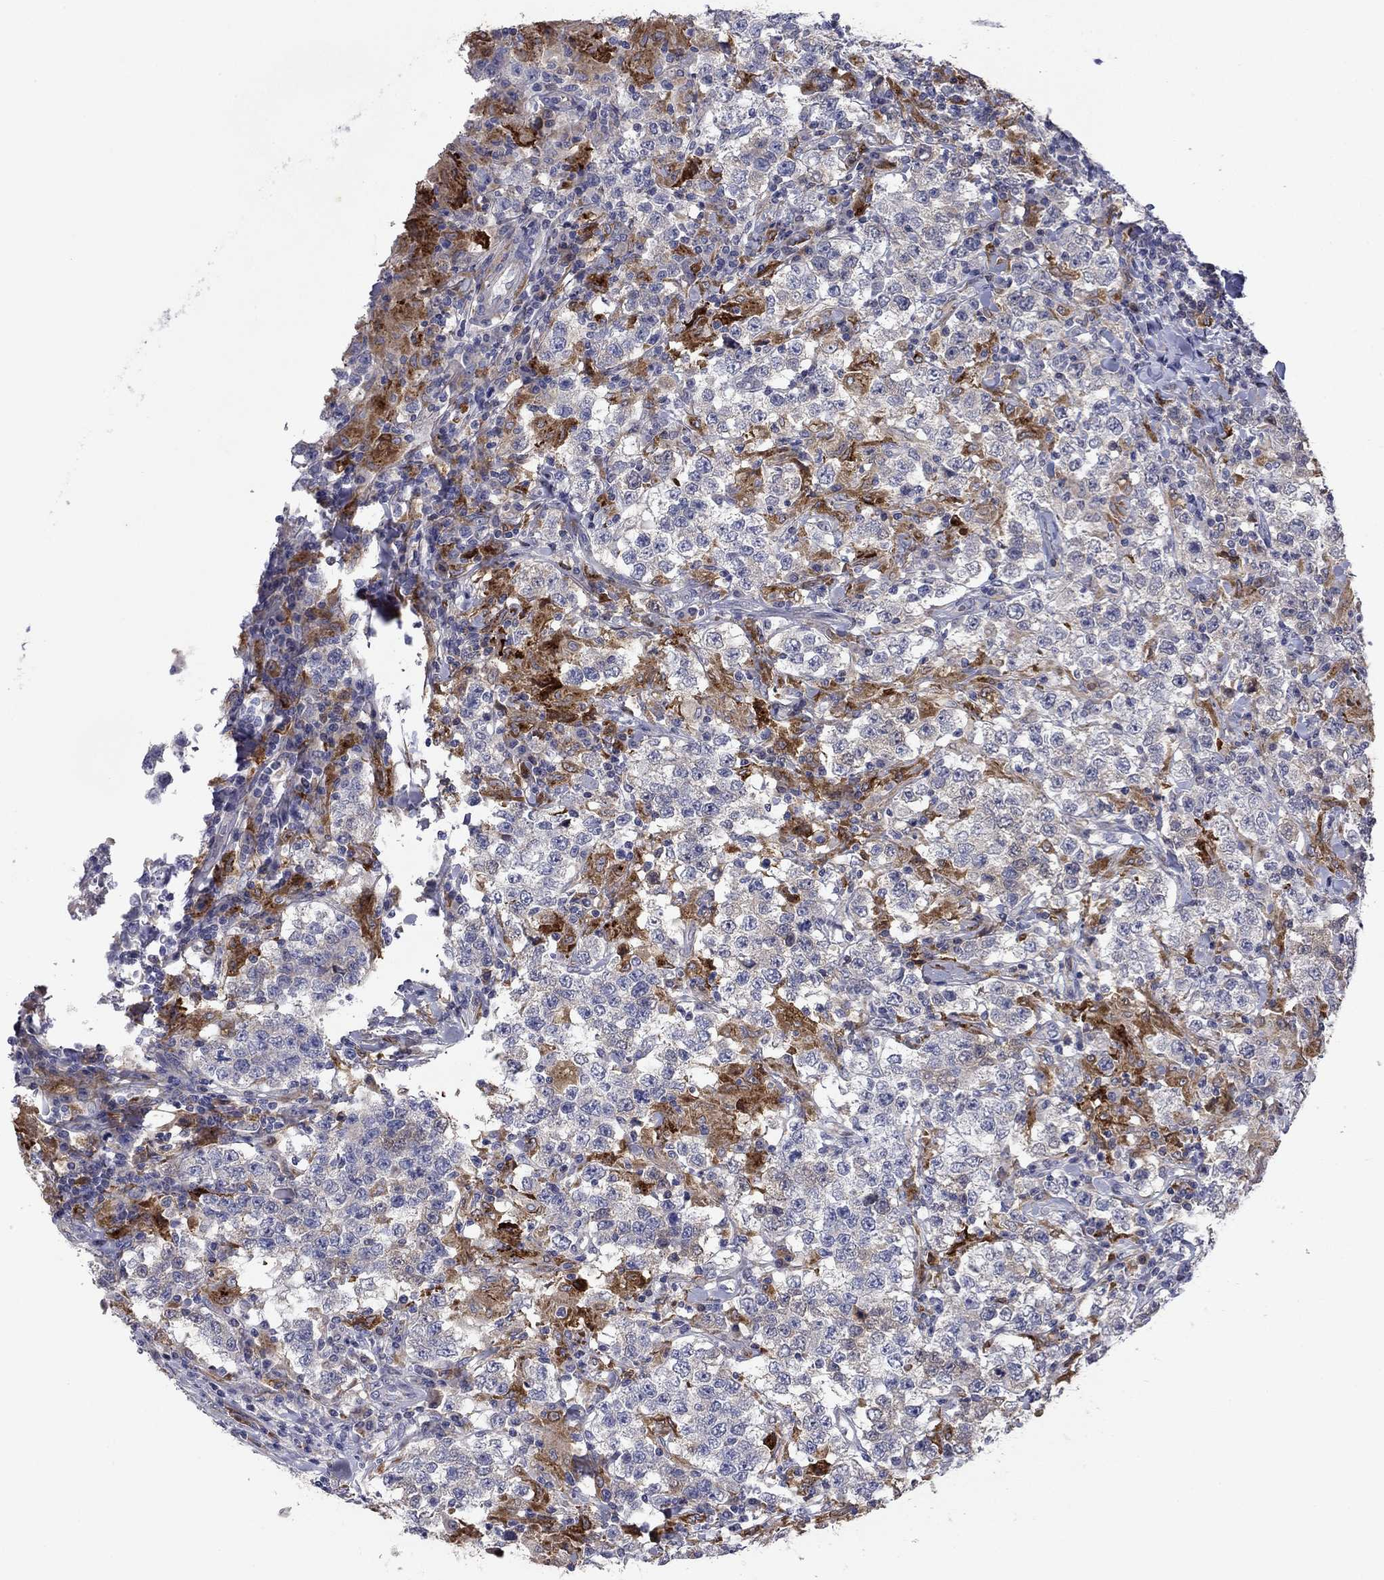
{"staining": {"intensity": "negative", "quantity": "none", "location": "none"}, "tissue": "testis cancer", "cell_type": "Tumor cells", "image_type": "cancer", "snomed": [{"axis": "morphology", "description": "Seminoma, NOS"}, {"axis": "morphology", "description": "Carcinoma, Embryonal, NOS"}, {"axis": "topography", "description": "Testis"}], "caption": "Tumor cells are negative for protein expression in human testis cancer (seminoma).", "gene": "PTGDS", "patient": {"sex": "male", "age": 41}}